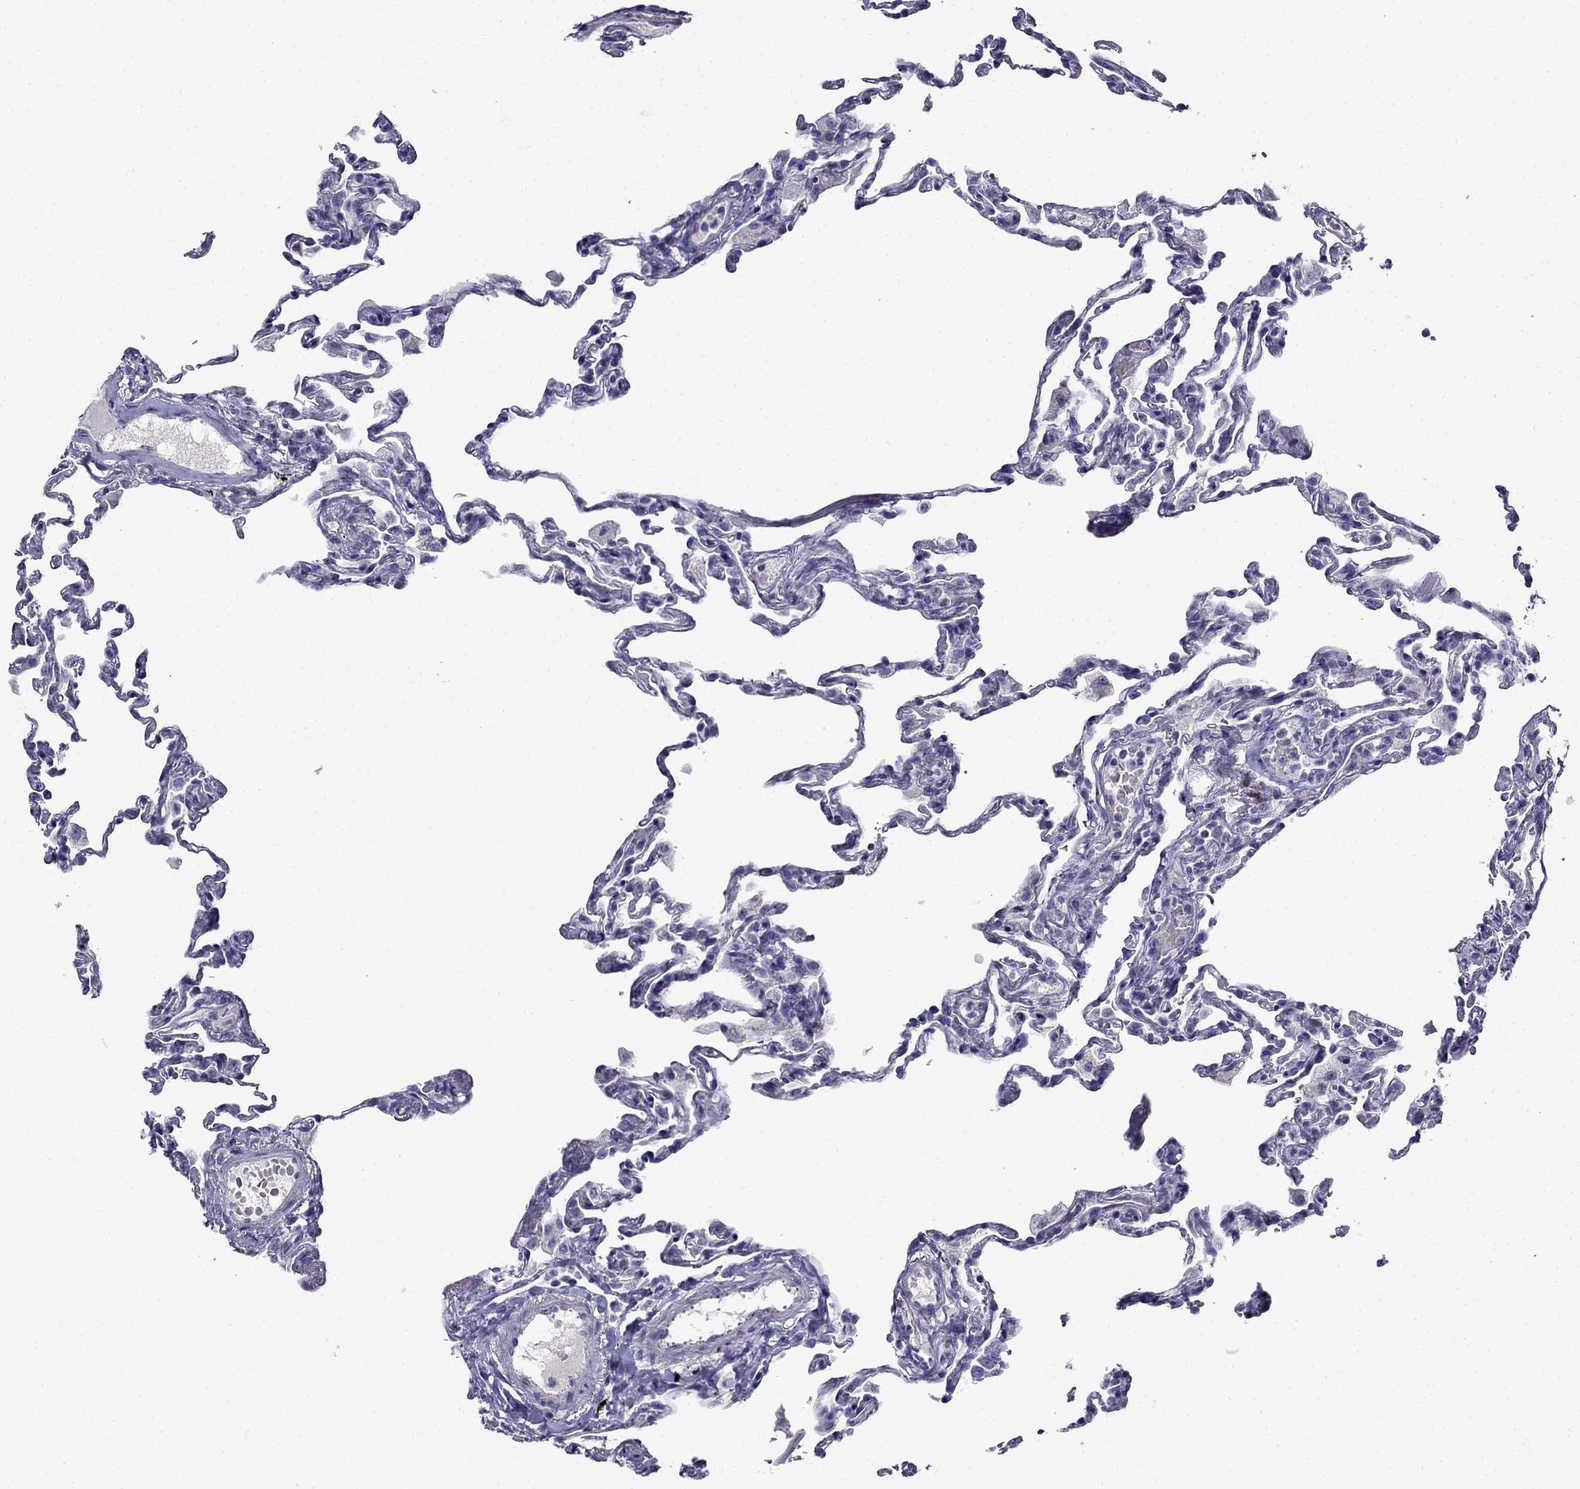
{"staining": {"intensity": "negative", "quantity": "none", "location": "none"}, "tissue": "lung", "cell_type": "Alveolar cells", "image_type": "normal", "snomed": [{"axis": "morphology", "description": "Normal tissue, NOS"}, {"axis": "topography", "description": "Lung"}], "caption": "The histopathology image reveals no significant staining in alveolar cells of lung. The staining is performed using DAB brown chromogen with nuclei counter-stained in using hematoxylin.", "gene": "PATE1", "patient": {"sex": "female", "age": 57}}